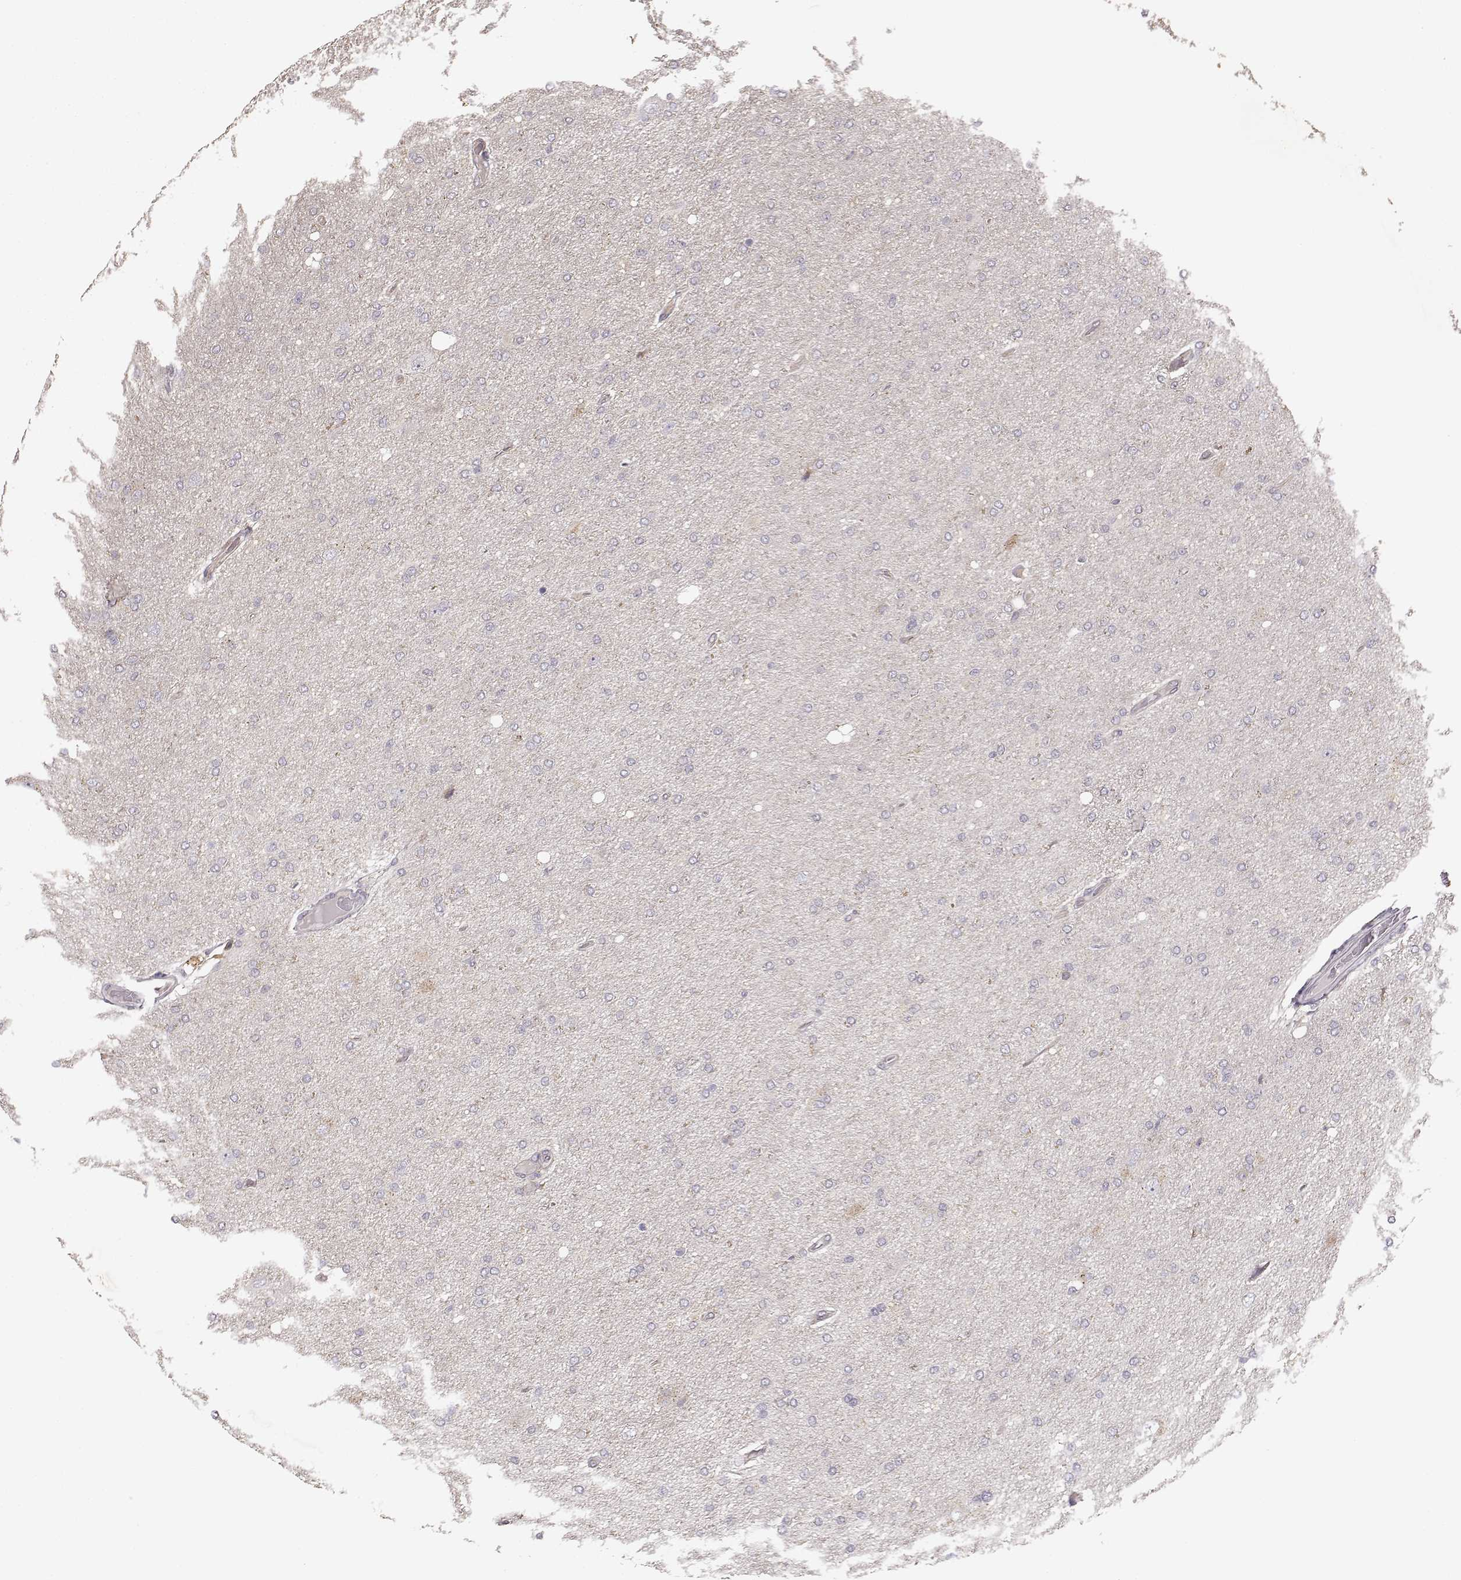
{"staining": {"intensity": "negative", "quantity": "none", "location": "none"}, "tissue": "glioma", "cell_type": "Tumor cells", "image_type": "cancer", "snomed": [{"axis": "morphology", "description": "Glioma, malignant, High grade"}, {"axis": "topography", "description": "Cerebral cortex"}], "caption": "IHC of human glioma exhibits no positivity in tumor cells.", "gene": "GHR", "patient": {"sex": "male", "age": 70}}